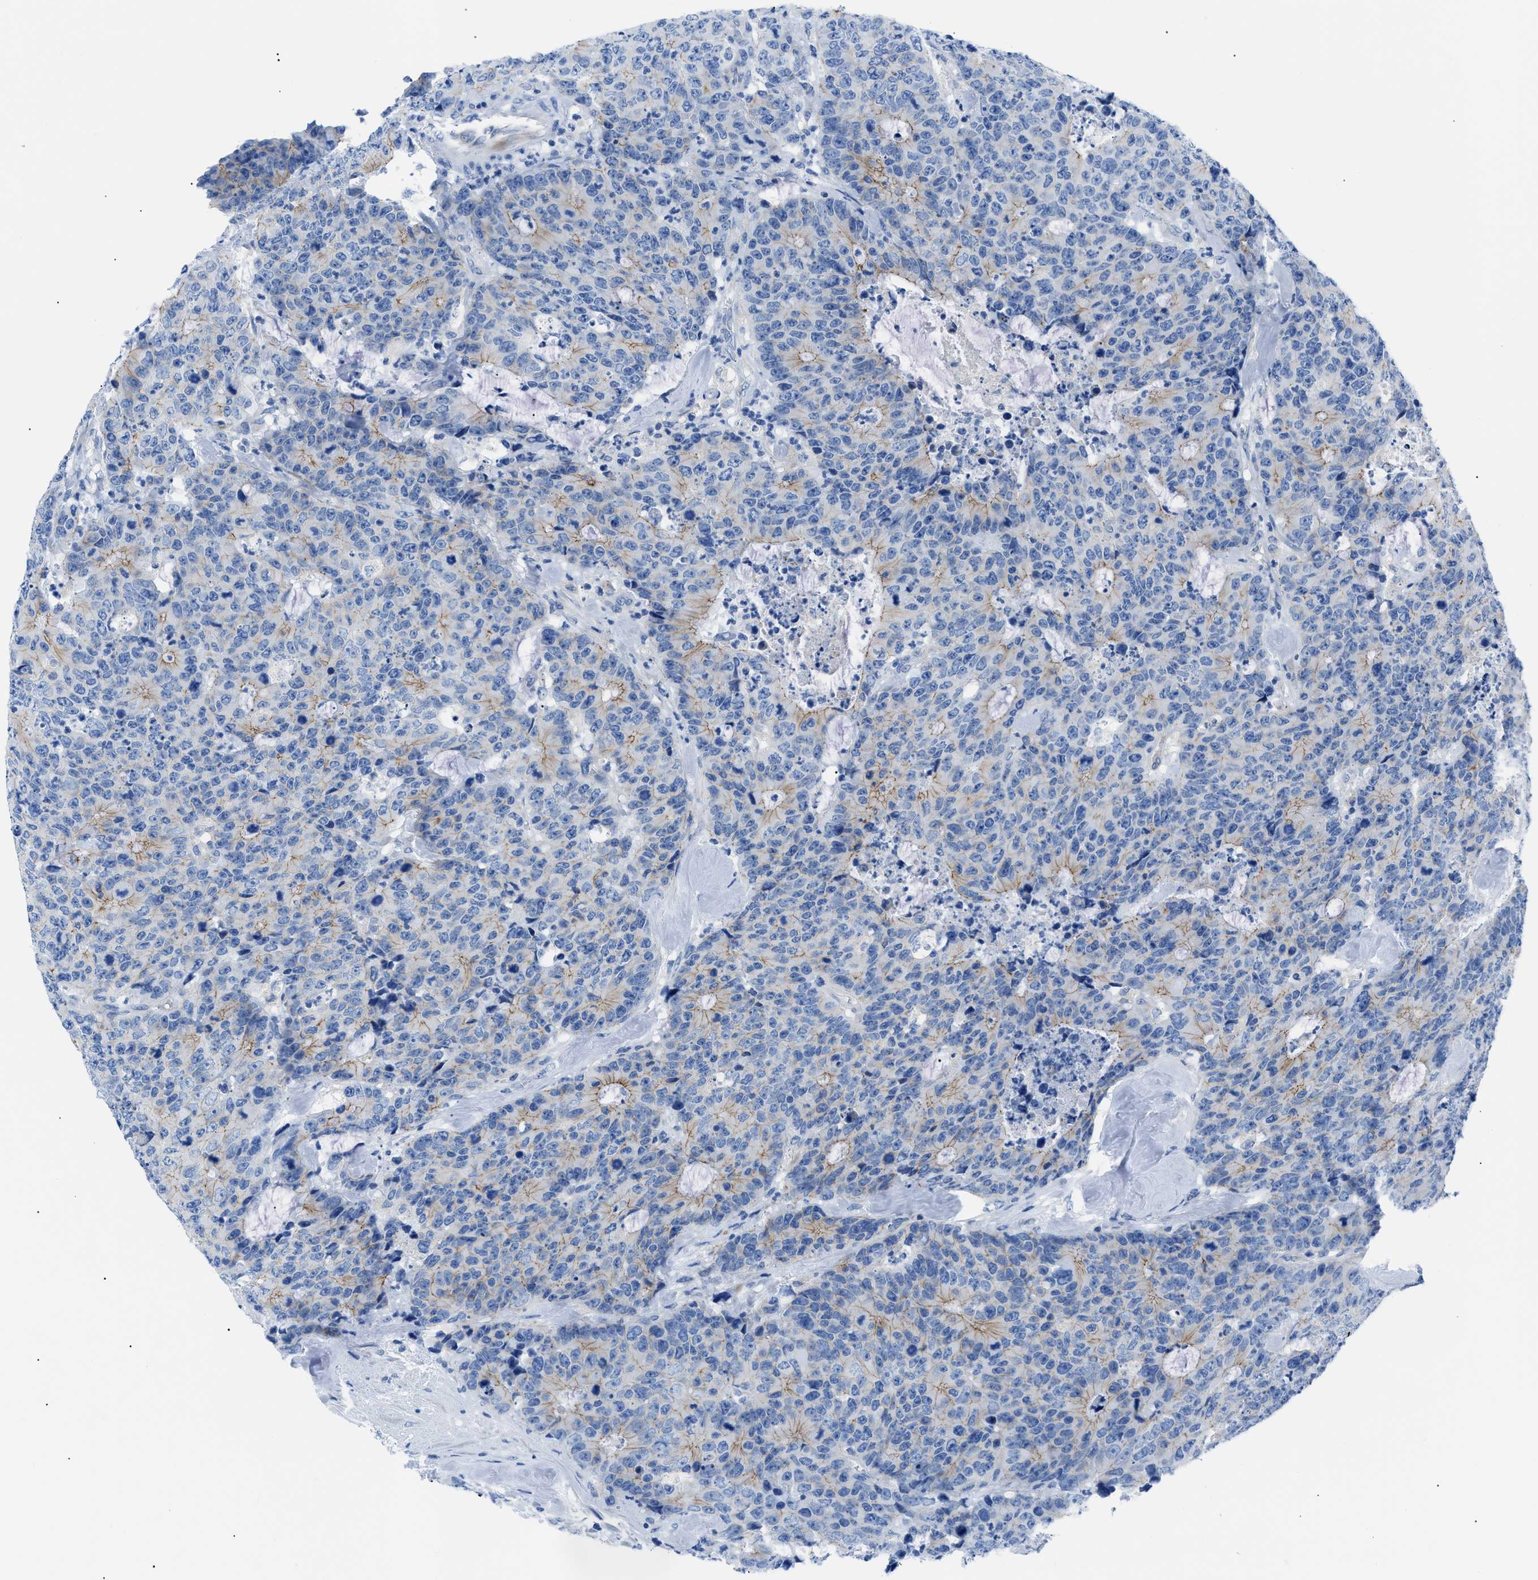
{"staining": {"intensity": "negative", "quantity": "none", "location": "none"}, "tissue": "colorectal cancer", "cell_type": "Tumor cells", "image_type": "cancer", "snomed": [{"axis": "morphology", "description": "Adenocarcinoma, NOS"}, {"axis": "topography", "description": "Colon"}], "caption": "Immunohistochemistry histopathology image of human colorectal adenocarcinoma stained for a protein (brown), which demonstrates no positivity in tumor cells. Nuclei are stained in blue.", "gene": "ZDHHC24", "patient": {"sex": "female", "age": 86}}